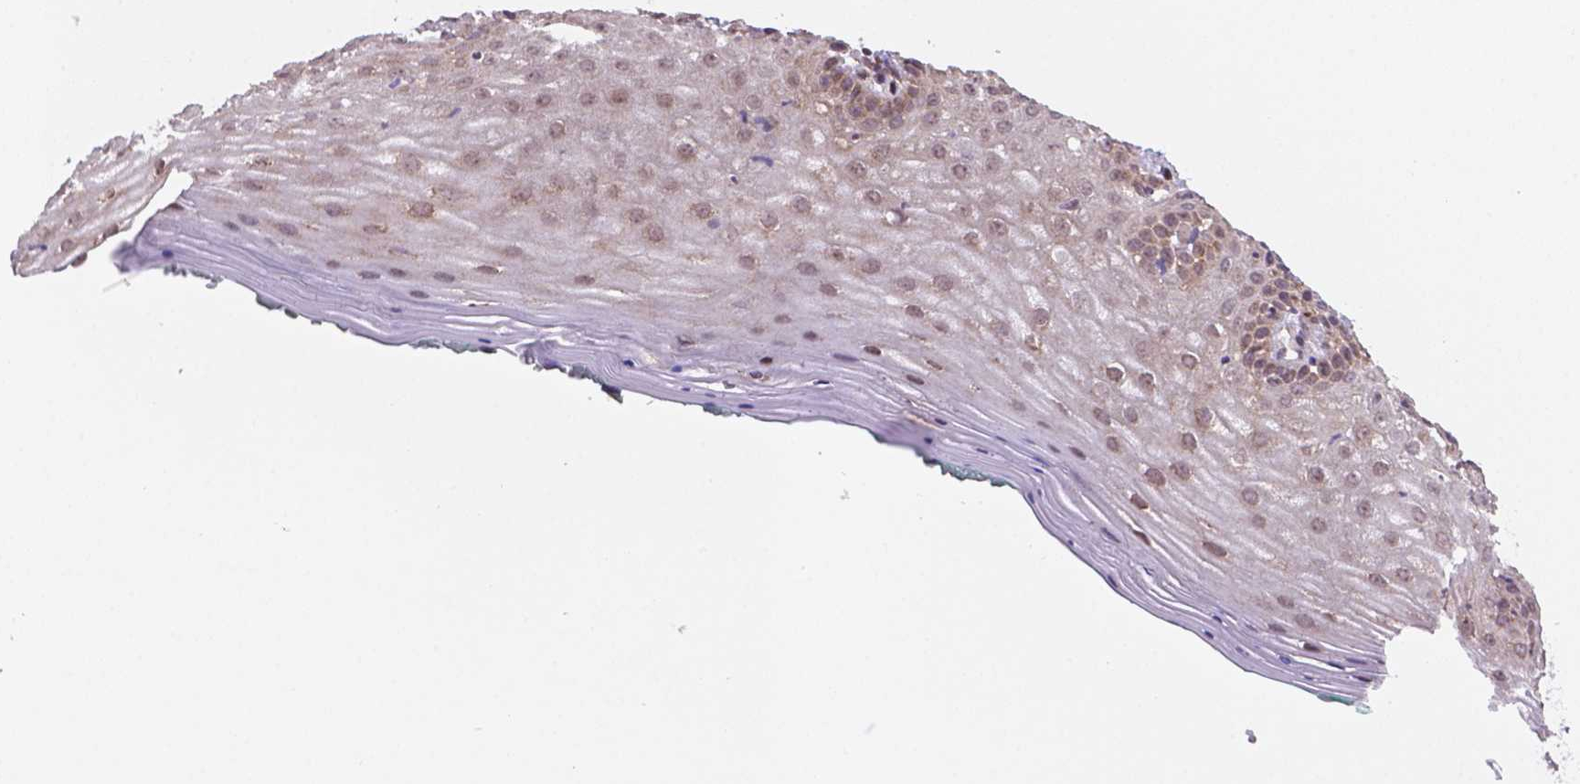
{"staining": {"intensity": "moderate", "quantity": "25%-75%", "location": "cytoplasmic/membranous,nuclear"}, "tissue": "vagina", "cell_type": "Squamous epithelial cells", "image_type": "normal", "snomed": [{"axis": "morphology", "description": "Normal tissue, NOS"}, {"axis": "topography", "description": "Vagina"}], "caption": "The micrograph exhibits staining of unremarkable vagina, revealing moderate cytoplasmic/membranous,nuclear protein staining (brown color) within squamous epithelial cells.", "gene": "FNIP1", "patient": {"sex": "female", "age": 45}}